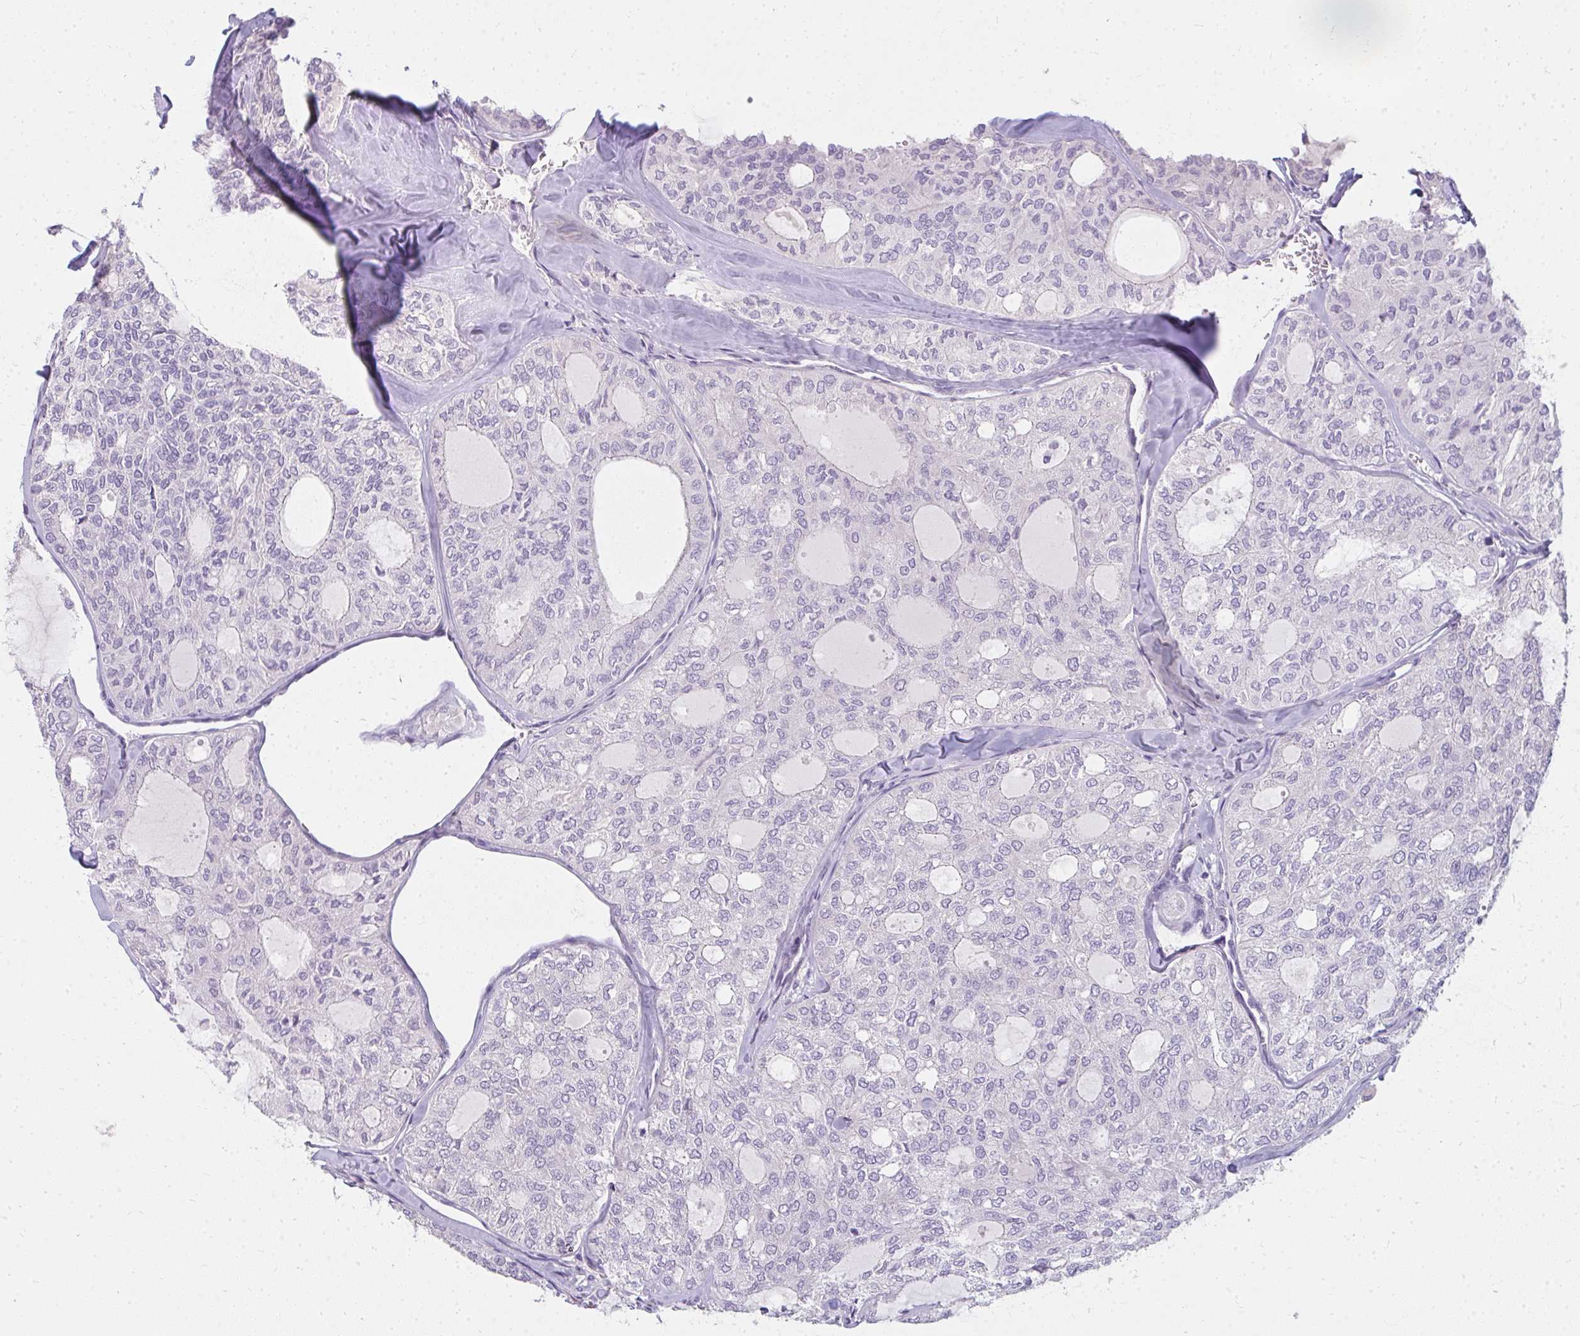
{"staining": {"intensity": "negative", "quantity": "none", "location": "none"}, "tissue": "thyroid cancer", "cell_type": "Tumor cells", "image_type": "cancer", "snomed": [{"axis": "morphology", "description": "Follicular adenoma carcinoma, NOS"}, {"axis": "topography", "description": "Thyroid gland"}], "caption": "The photomicrograph exhibits no staining of tumor cells in thyroid cancer.", "gene": "PPP1R3G", "patient": {"sex": "male", "age": 75}}